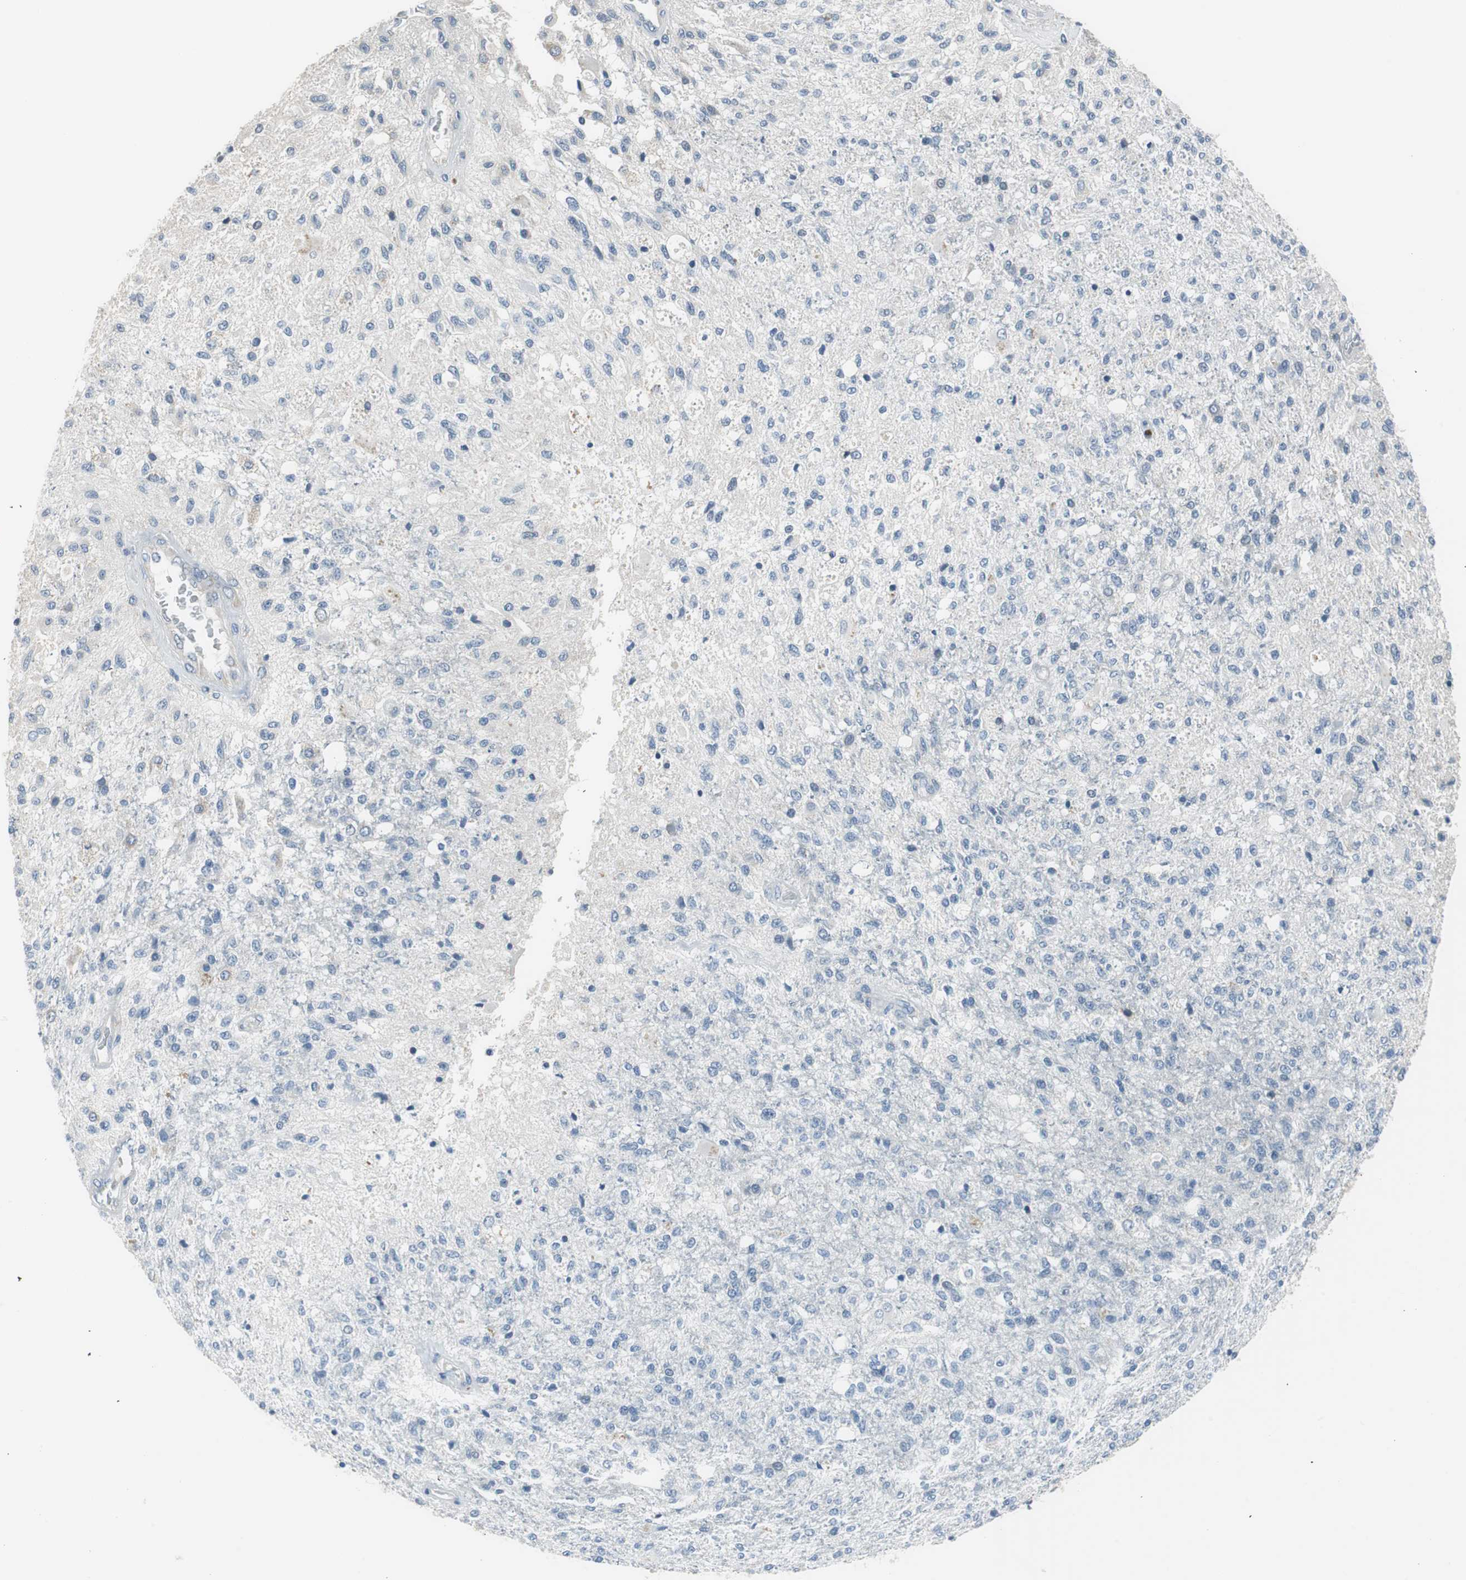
{"staining": {"intensity": "negative", "quantity": "none", "location": "none"}, "tissue": "glioma", "cell_type": "Tumor cells", "image_type": "cancer", "snomed": [{"axis": "morphology", "description": "Normal tissue, NOS"}, {"axis": "morphology", "description": "Glioma, malignant, High grade"}, {"axis": "topography", "description": "Cerebral cortex"}], "caption": "Glioma stained for a protein using immunohistochemistry (IHC) displays no positivity tumor cells.", "gene": "PLAA", "patient": {"sex": "male", "age": 77}}